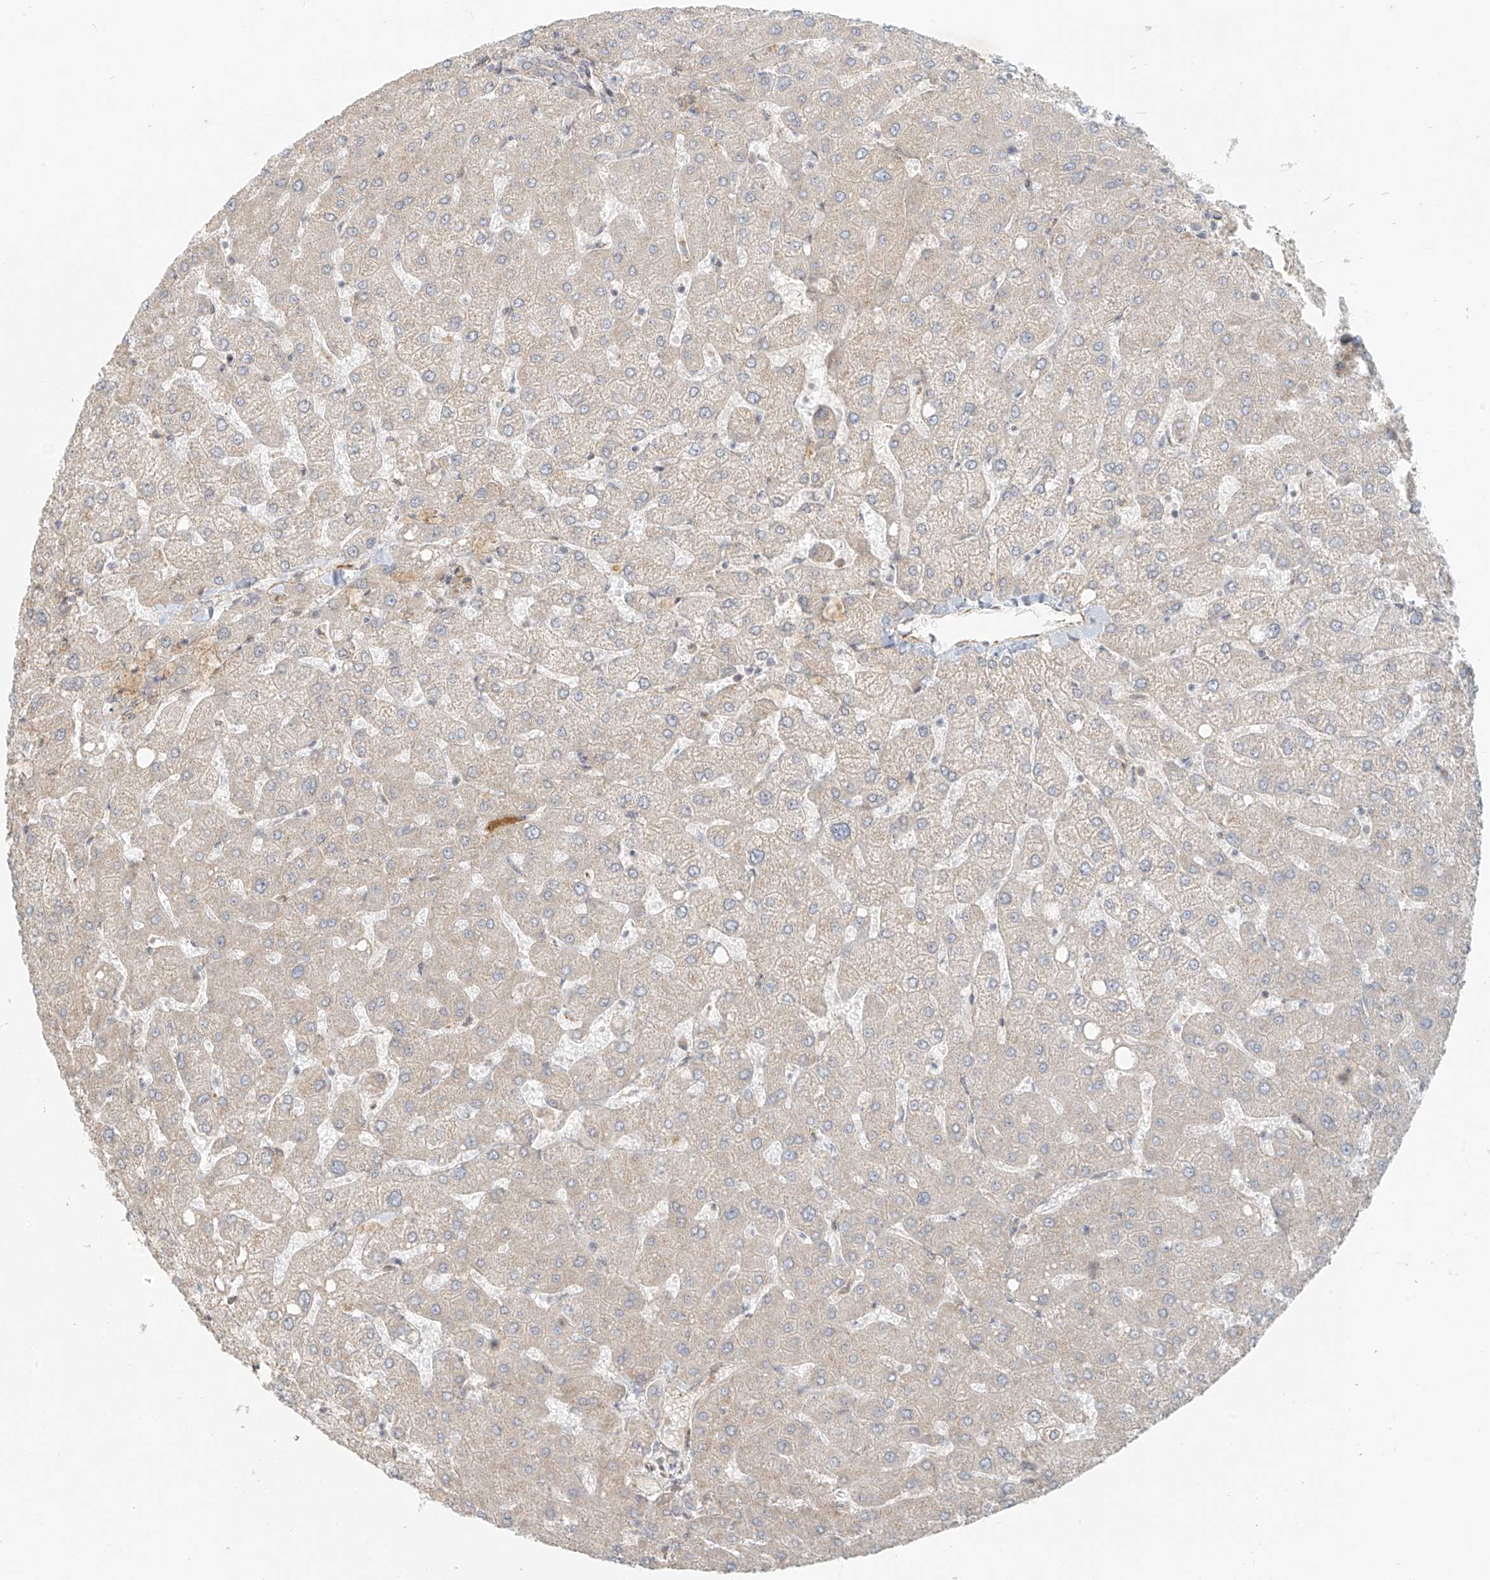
{"staining": {"intensity": "negative", "quantity": "none", "location": "none"}, "tissue": "liver", "cell_type": "Cholangiocytes", "image_type": "normal", "snomed": [{"axis": "morphology", "description": "Normal tissue, NOS"}, {"axis": "topography", "description": "Liver"}], "caption": "High power microscopy histopathology image of an immunohistochemistry (IHC) image of unremarkable liver, revealing no significant staining in cholangiocytes.", "gene": "ABCD1", "patient": {"sex": "female", "age": 54}}